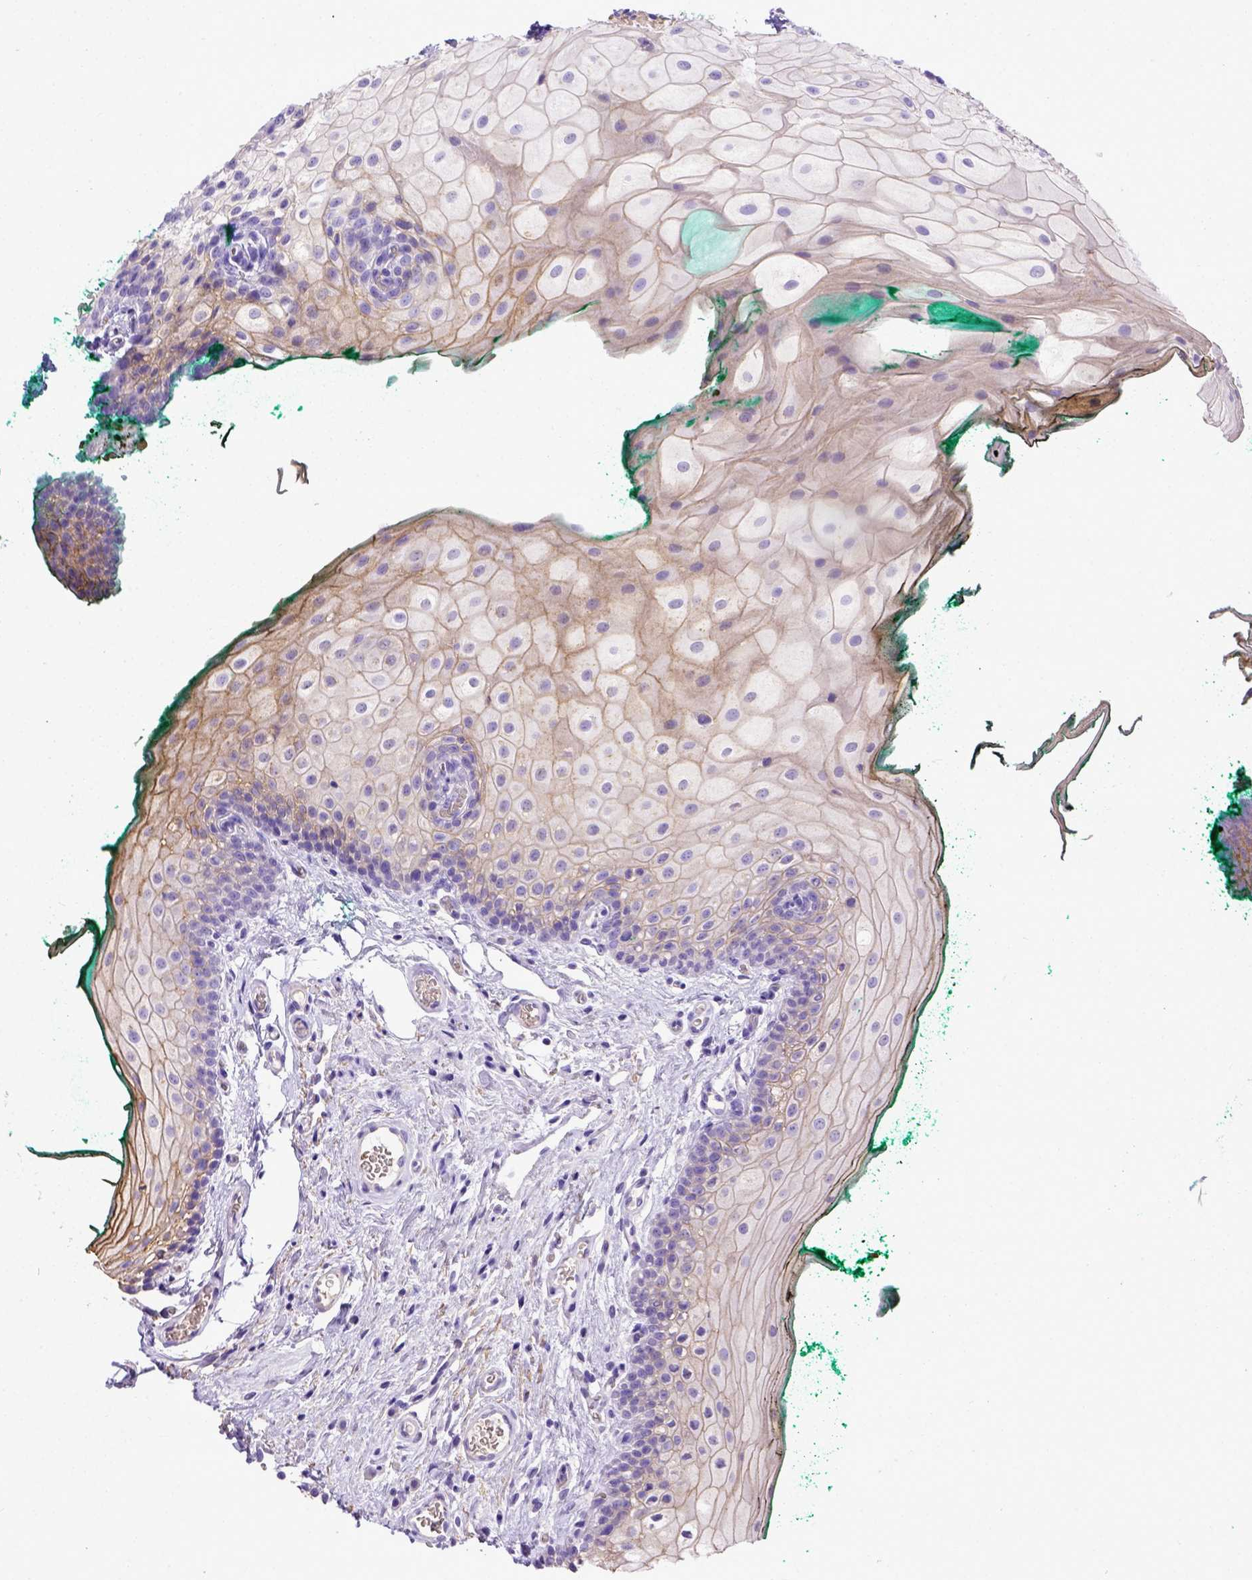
{"staining": {"intensity": "weak", "quantity": "<25%", "location": "cytoplasmic/membranous"}, "tissue": "oral mucosa", "cell_type": "Squamous epithelial cells", "image_type": "normal", "snomed": [{"axis": "morphology", "description": "Normal tissue, NOS"}, {"axis": "topography", "description": "Oral tissue"}], "caption": "Immunohistochemistry photomicrograph of normal oral mucosa stained for a protein (brown), which exhibits no expression in squamous epithelial cells. Nuclei are stained in blue.", "gene": "BTN1A1", "patient": {"sex": "female", "age": 68}}